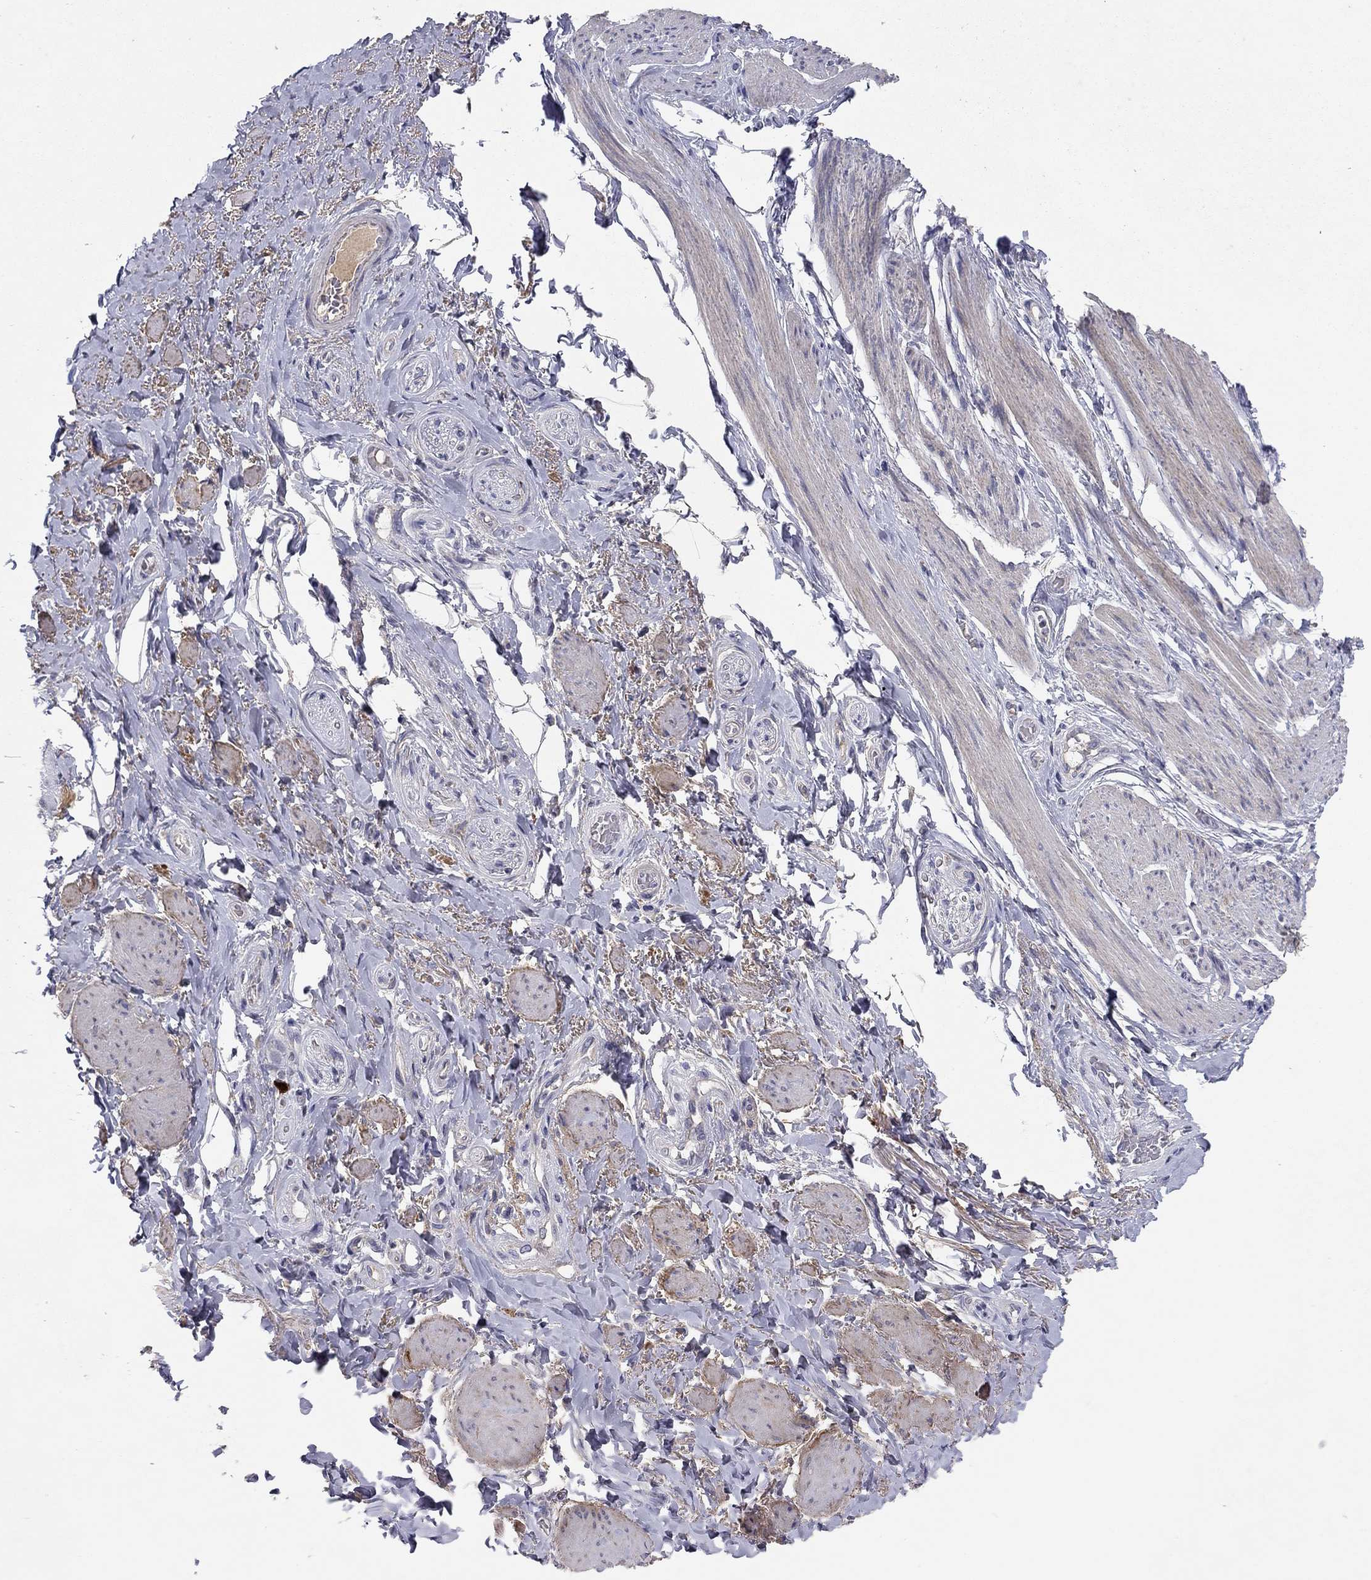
{"staining": {"intensity": "negative", "quantity": "none", "location": "none"}, "tissue": "soft tissue", "cell_type": "Fibroblasts", "image_type": "normal", "snomed": [{"axis": "morphology", "description": "Normal tissue, NOS"}, {"axis": "topography", "description": "Skeletal muscle"}, {"axis": "topography", "description": "Anal"}, {"axis": "topography", "description": "Peripheral nerve tissue"}], "caption": "Immunohistochemistry of normal soft tissue displays no expression in fibroblasts.", "gene": "PTGDS", "patient": {"sex": "male", "age": 53}}